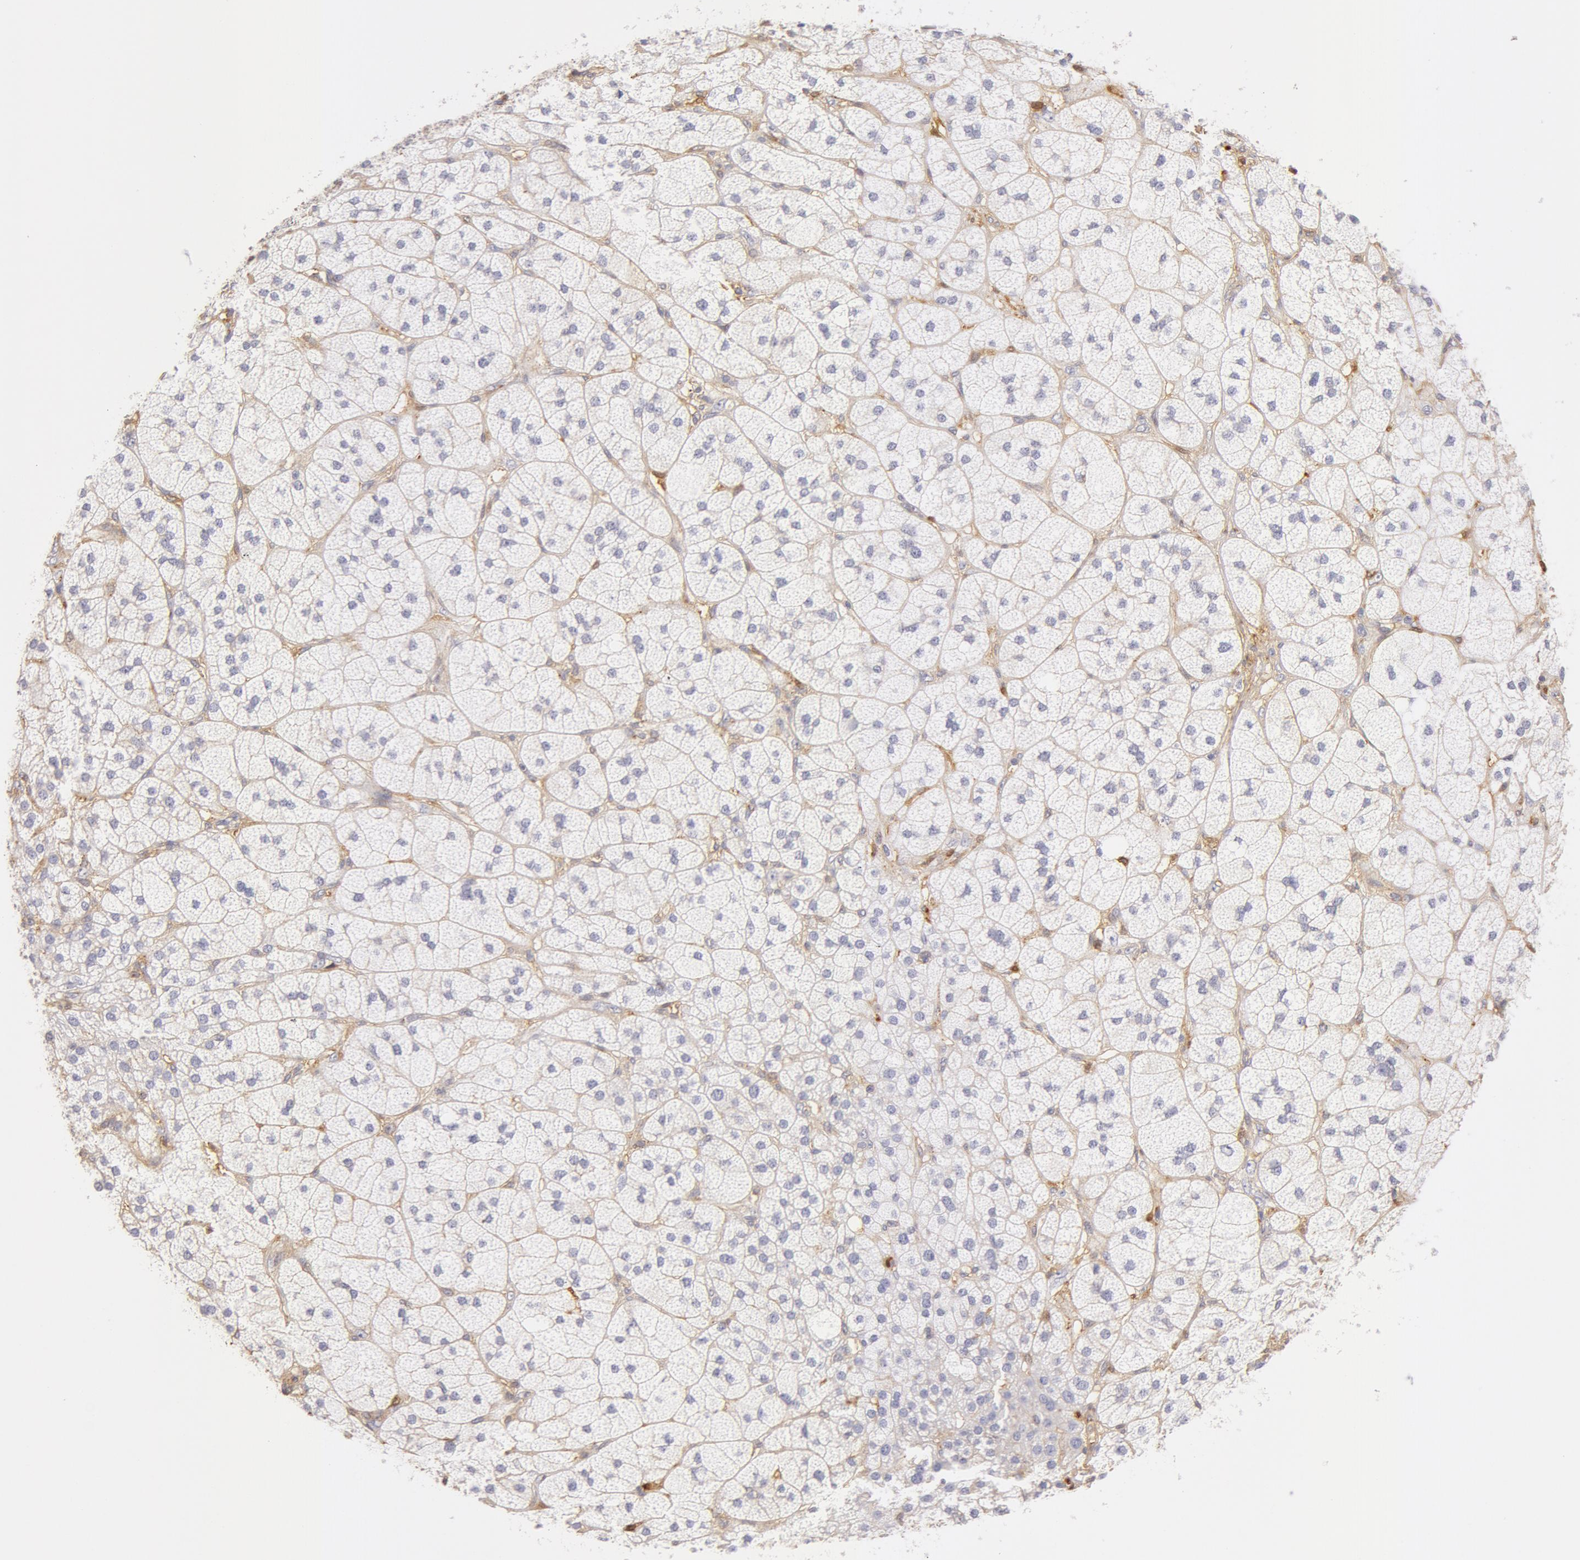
{"staining": {"intensity": "negative", "quantity": "none", "location": "none"}, "tissue": "adrenal gland", "cell_type": "Glandular cells", "image_type": "normal", "snomed": [{"axis": "morphology", "description": "Normal tissue, NOS"}, {"axis": "topography", "description": "Adrenal gland"}], "caption": "A high-resolution histopathology image shows immunohistochemistry staining of normal adrenal gland, which demonstrates no significant staining in glandular cells. (Immunohistochemistry, brightfield microscopy, high magnification).", "gene": "AHSG", "patient": {"sex": "female", "age": 60}}